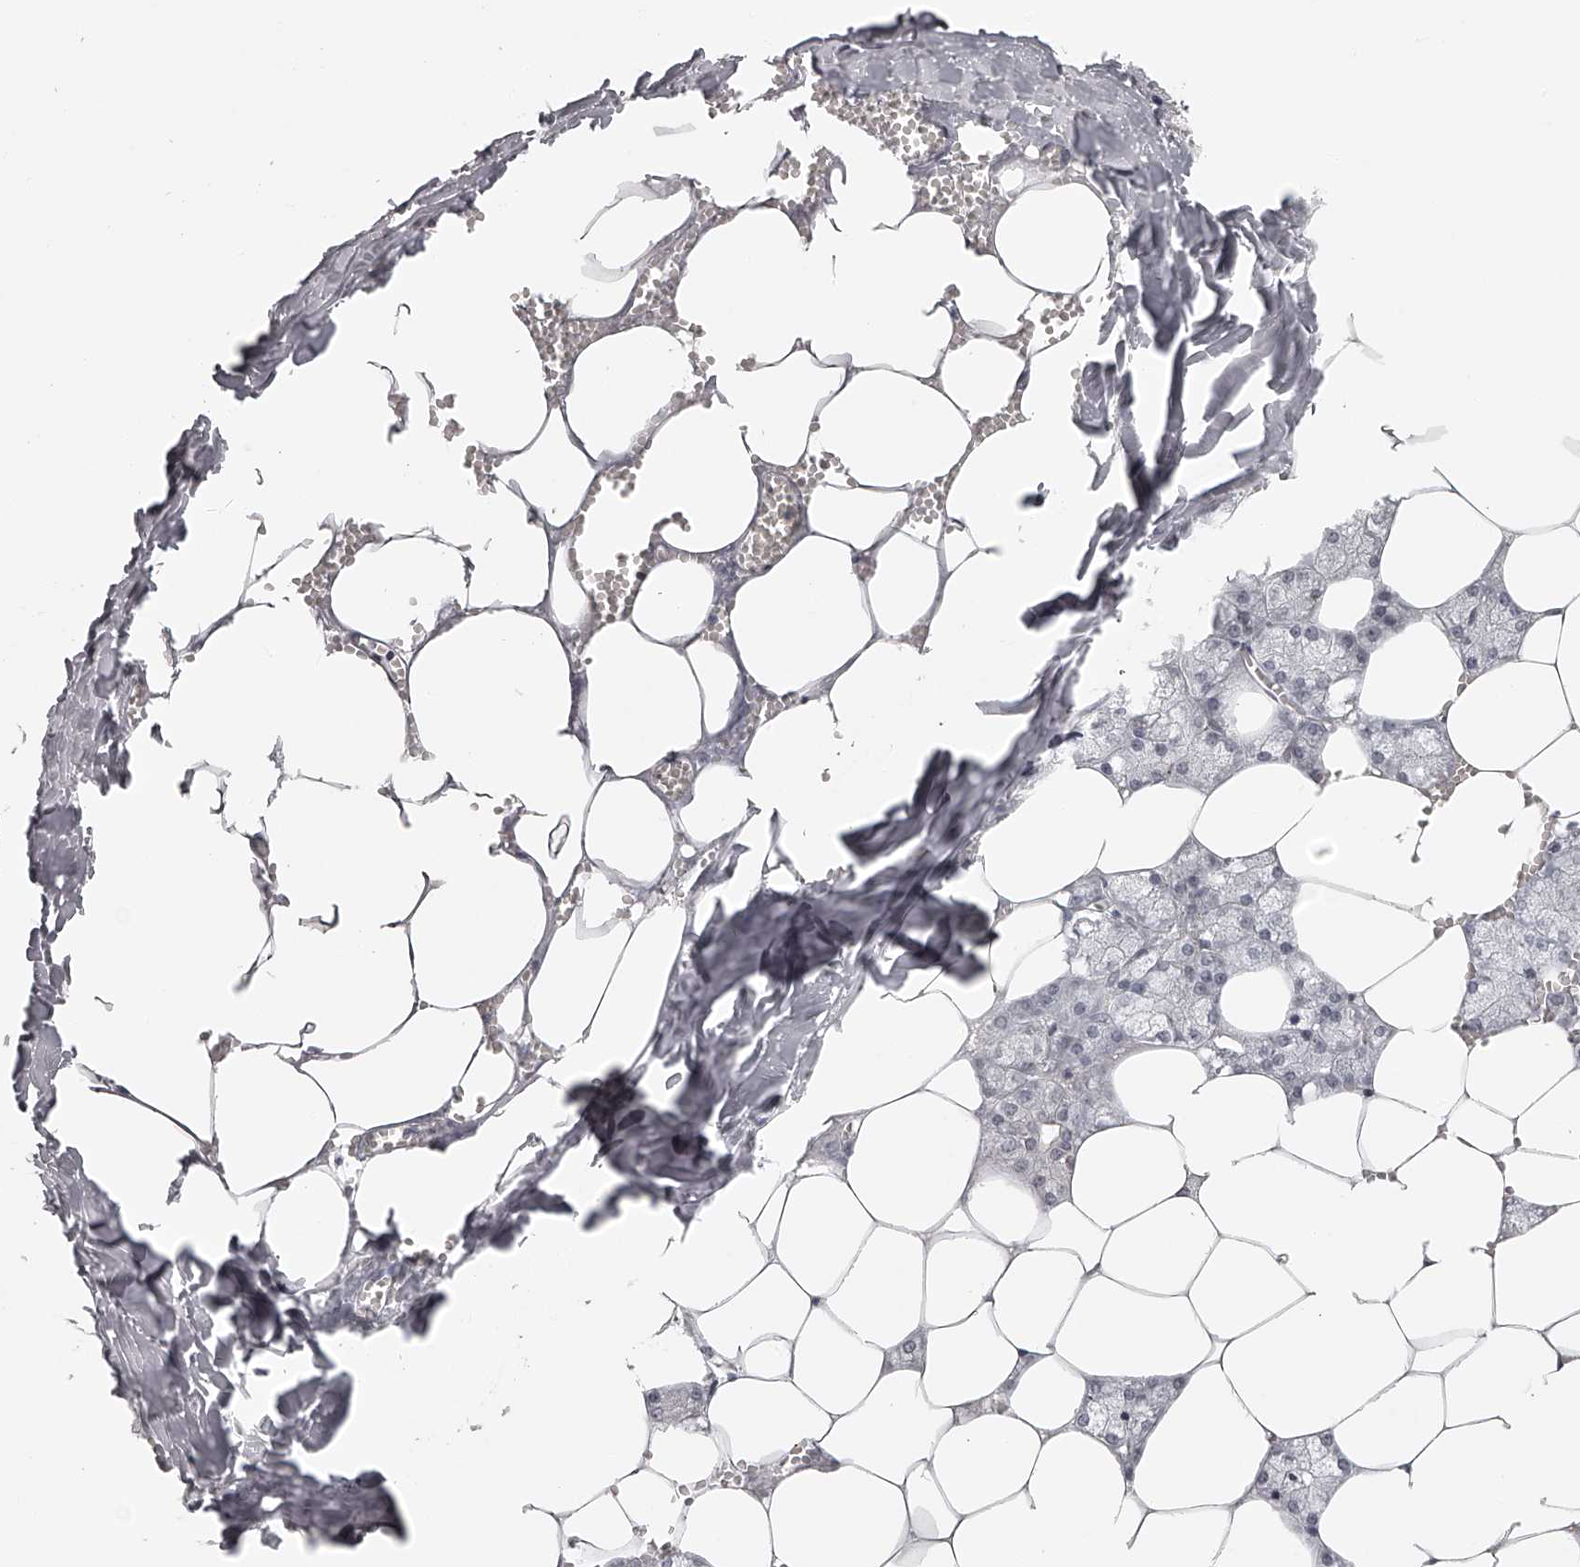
{"staining": {"intensity": "moderate", "quantity": "<25%", "location": "cytoplasmic/membranous"}, "tissue": "salivary gland", "cell_type": "Glandular cells", "image_type": "normal", "snomed": [{"axis": "morphology", "description": "Normal tissue, NOS"}, {"axis": "topography", "description": "Salivary gland"}], "caption": "Protein staining of unremarkable salivary gland shows moderate cytoplasmic/membranous staining in about <25% of glandular cells.", "gene": "RNF220", "patient": {"sex": "male", "age": 62}}